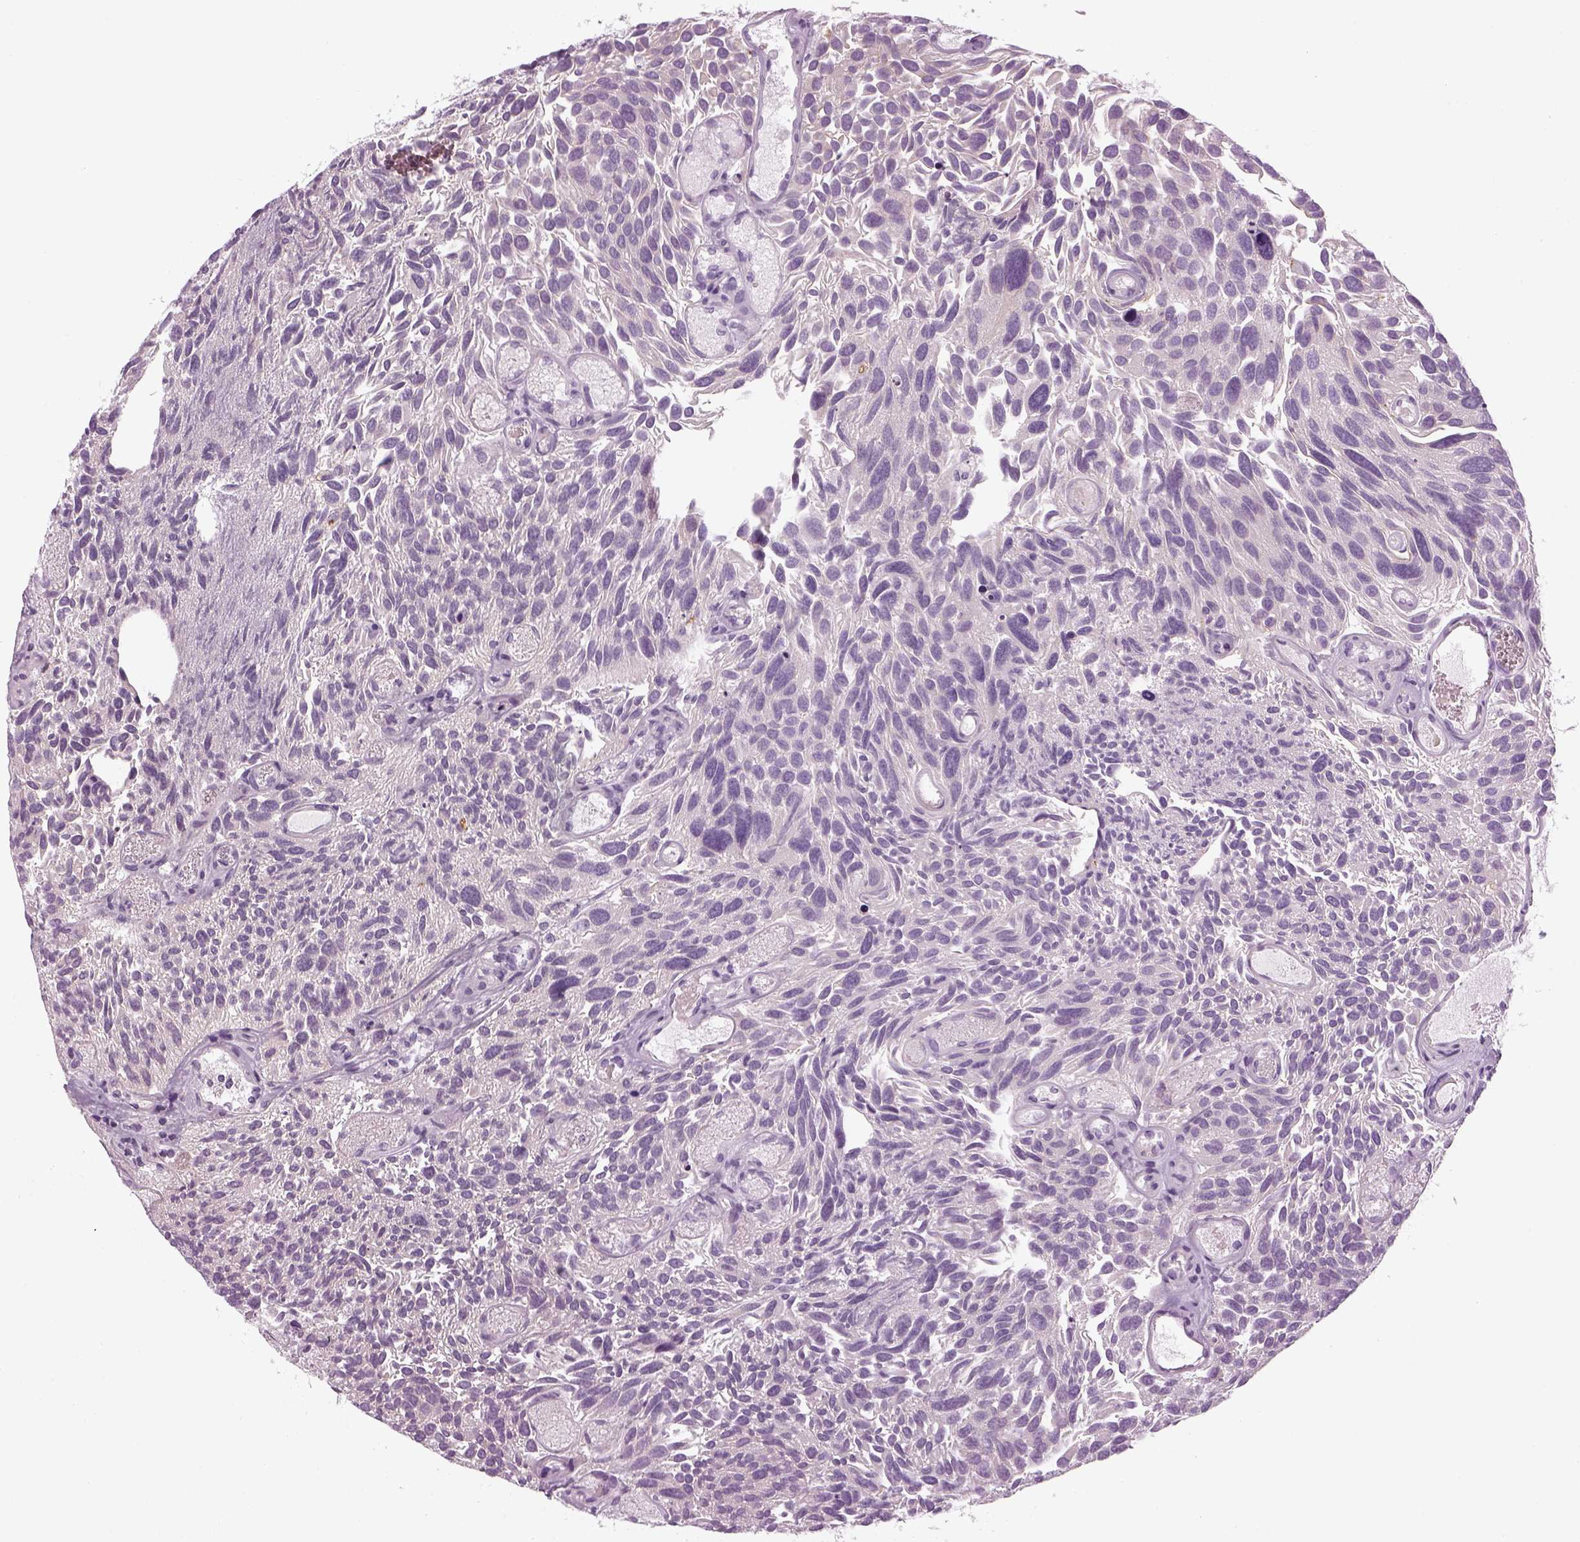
{"staining": {"intensity": "negative", "quantity": "none", "location": "none"}, "tissue": "urothelial cancer", "cell_type": "Tumor cells", "image_type": "cancer", "snomed": [{"axis": "morphology", "description": "Urothelial carcinoma, Low grade"}, {"axis": "topography", "description": "Urinary bladder"}], "caption": "Tumor cells are negative for protein expression in human urothelial carcinoma (low-grade).", "gene": "LRRIQ3", "patient": {"sex": "female", "age": 69}}